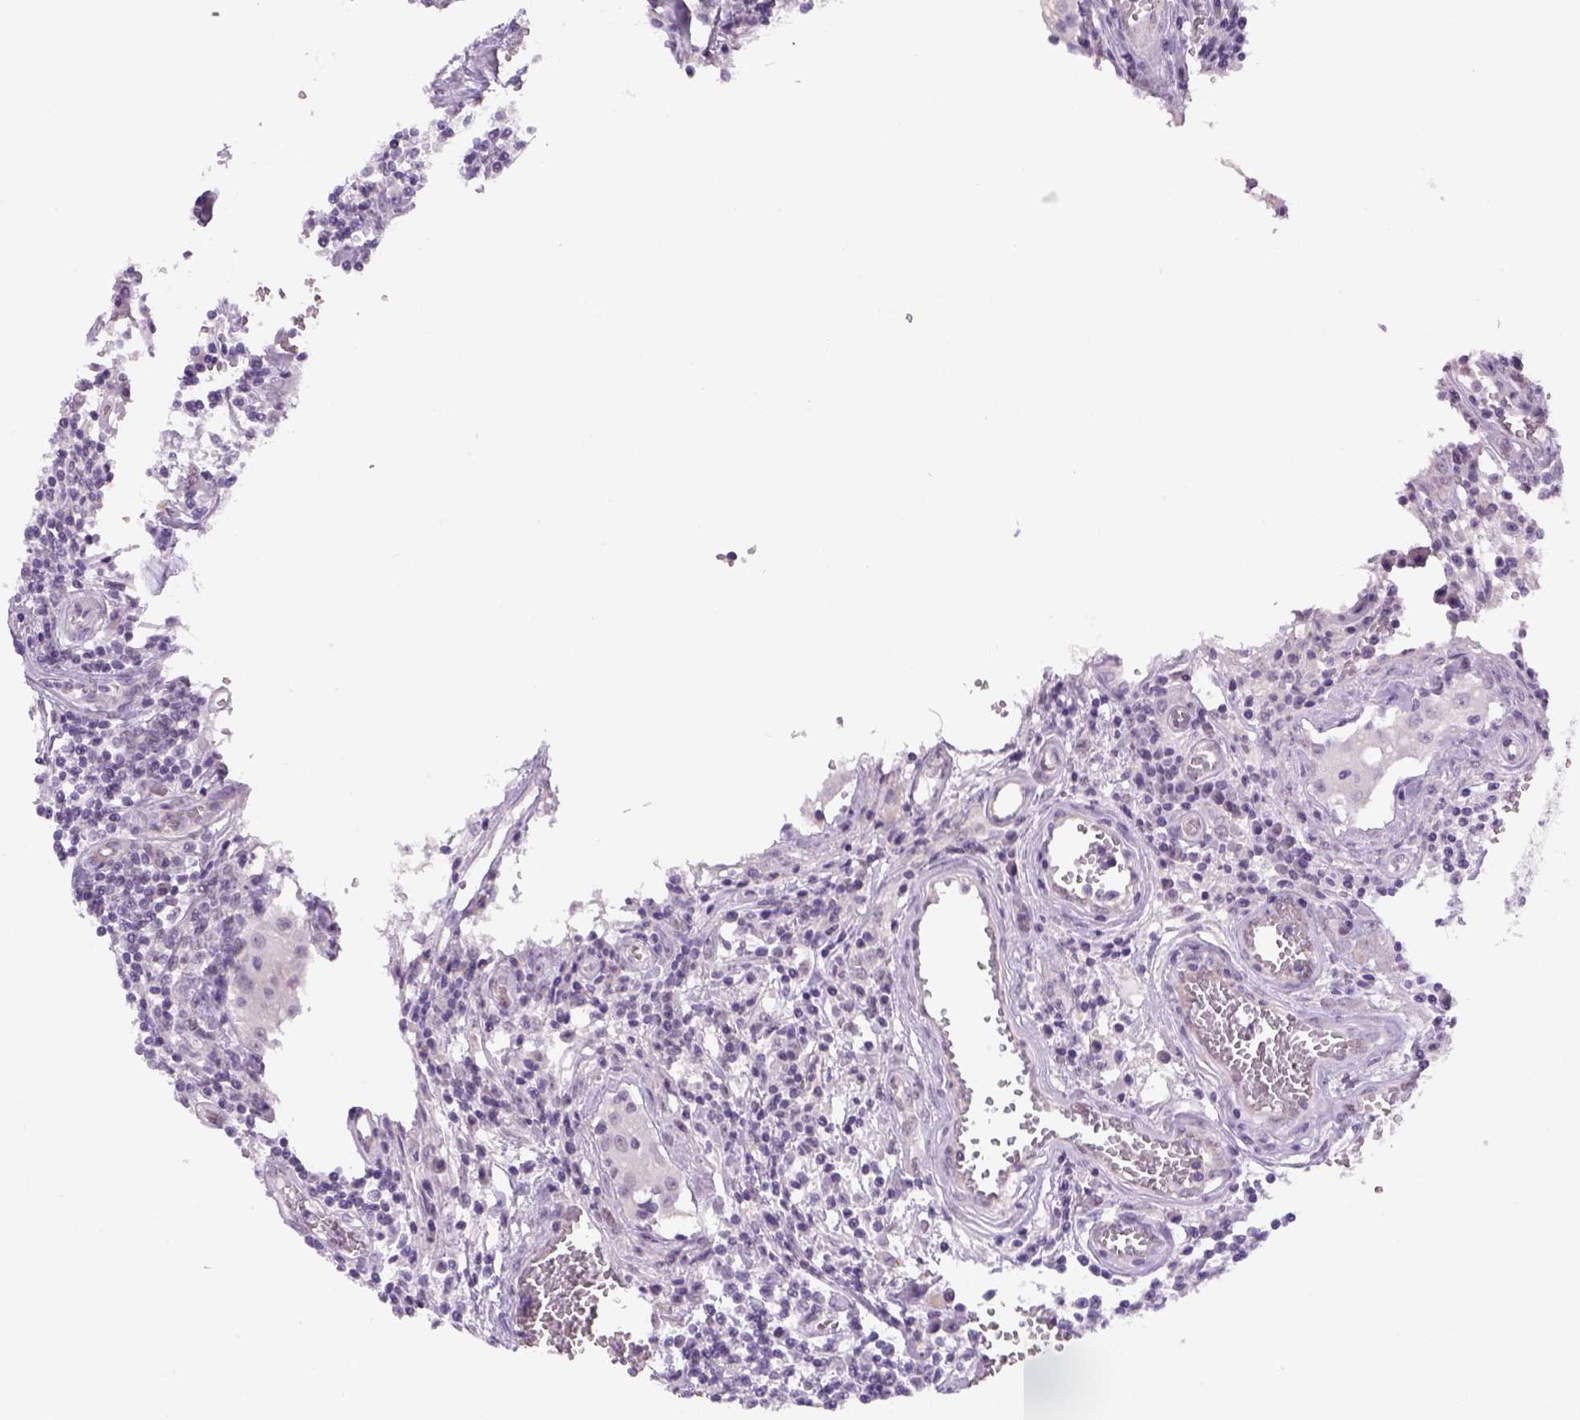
{"staining": {"intensity": "negative", "quantity": "none", "location": "none"}, "tissue": "testis cancer", "cell_type": "Tumor cells", "image_type": "cancer", "snomed": [{"axis": "morphology", "description": "Carcinoma, Embryonal, NOS"}, {"axis": "topography", "description": "Testis"}], "caption": "Tumor cells show no significant protein positivity in testis cancer. (DAB immunohistochemistry, high magnification).", "gene": "DBH", "patient": {"sex": "male", "age": 36}}